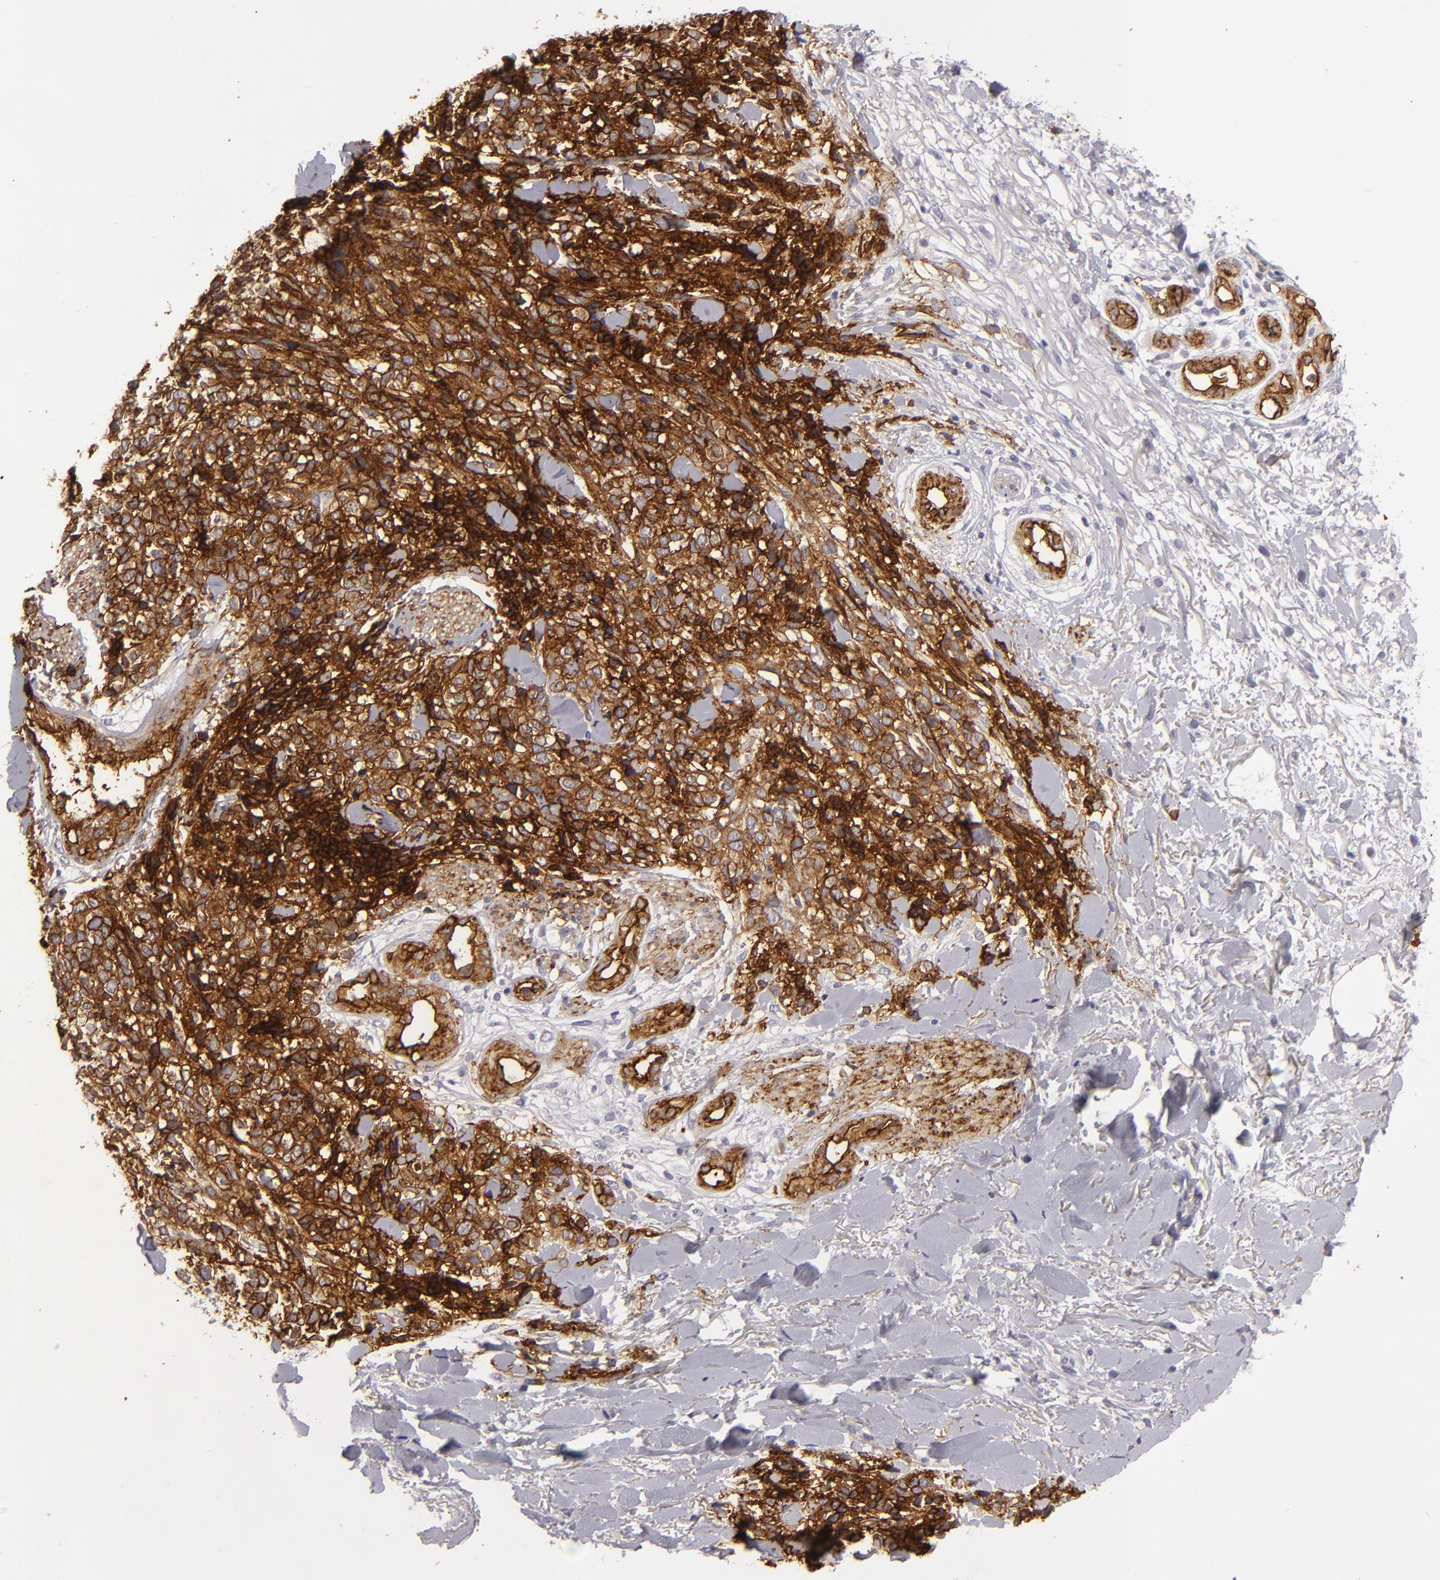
{"staining": {"intensity": "strong", "quantity": ">75%", "location": "cytoplasmic/membranous"}, "tissue": "melanoma", "cell_type": "Tumor cells", "image_type": "cancer", "snomed": [{"axis": "morphology", "description": "Malignant melanoma, NOS"}, {"axis": "topography", "description": "Skin"}], "caption": "The immunohistochemical stain highlights strong cytoplasmic/membranous expression in tumor cells of melanoma tissue.", "gene": "MCAM", "patient": {"sex": "female", "age": 85}}